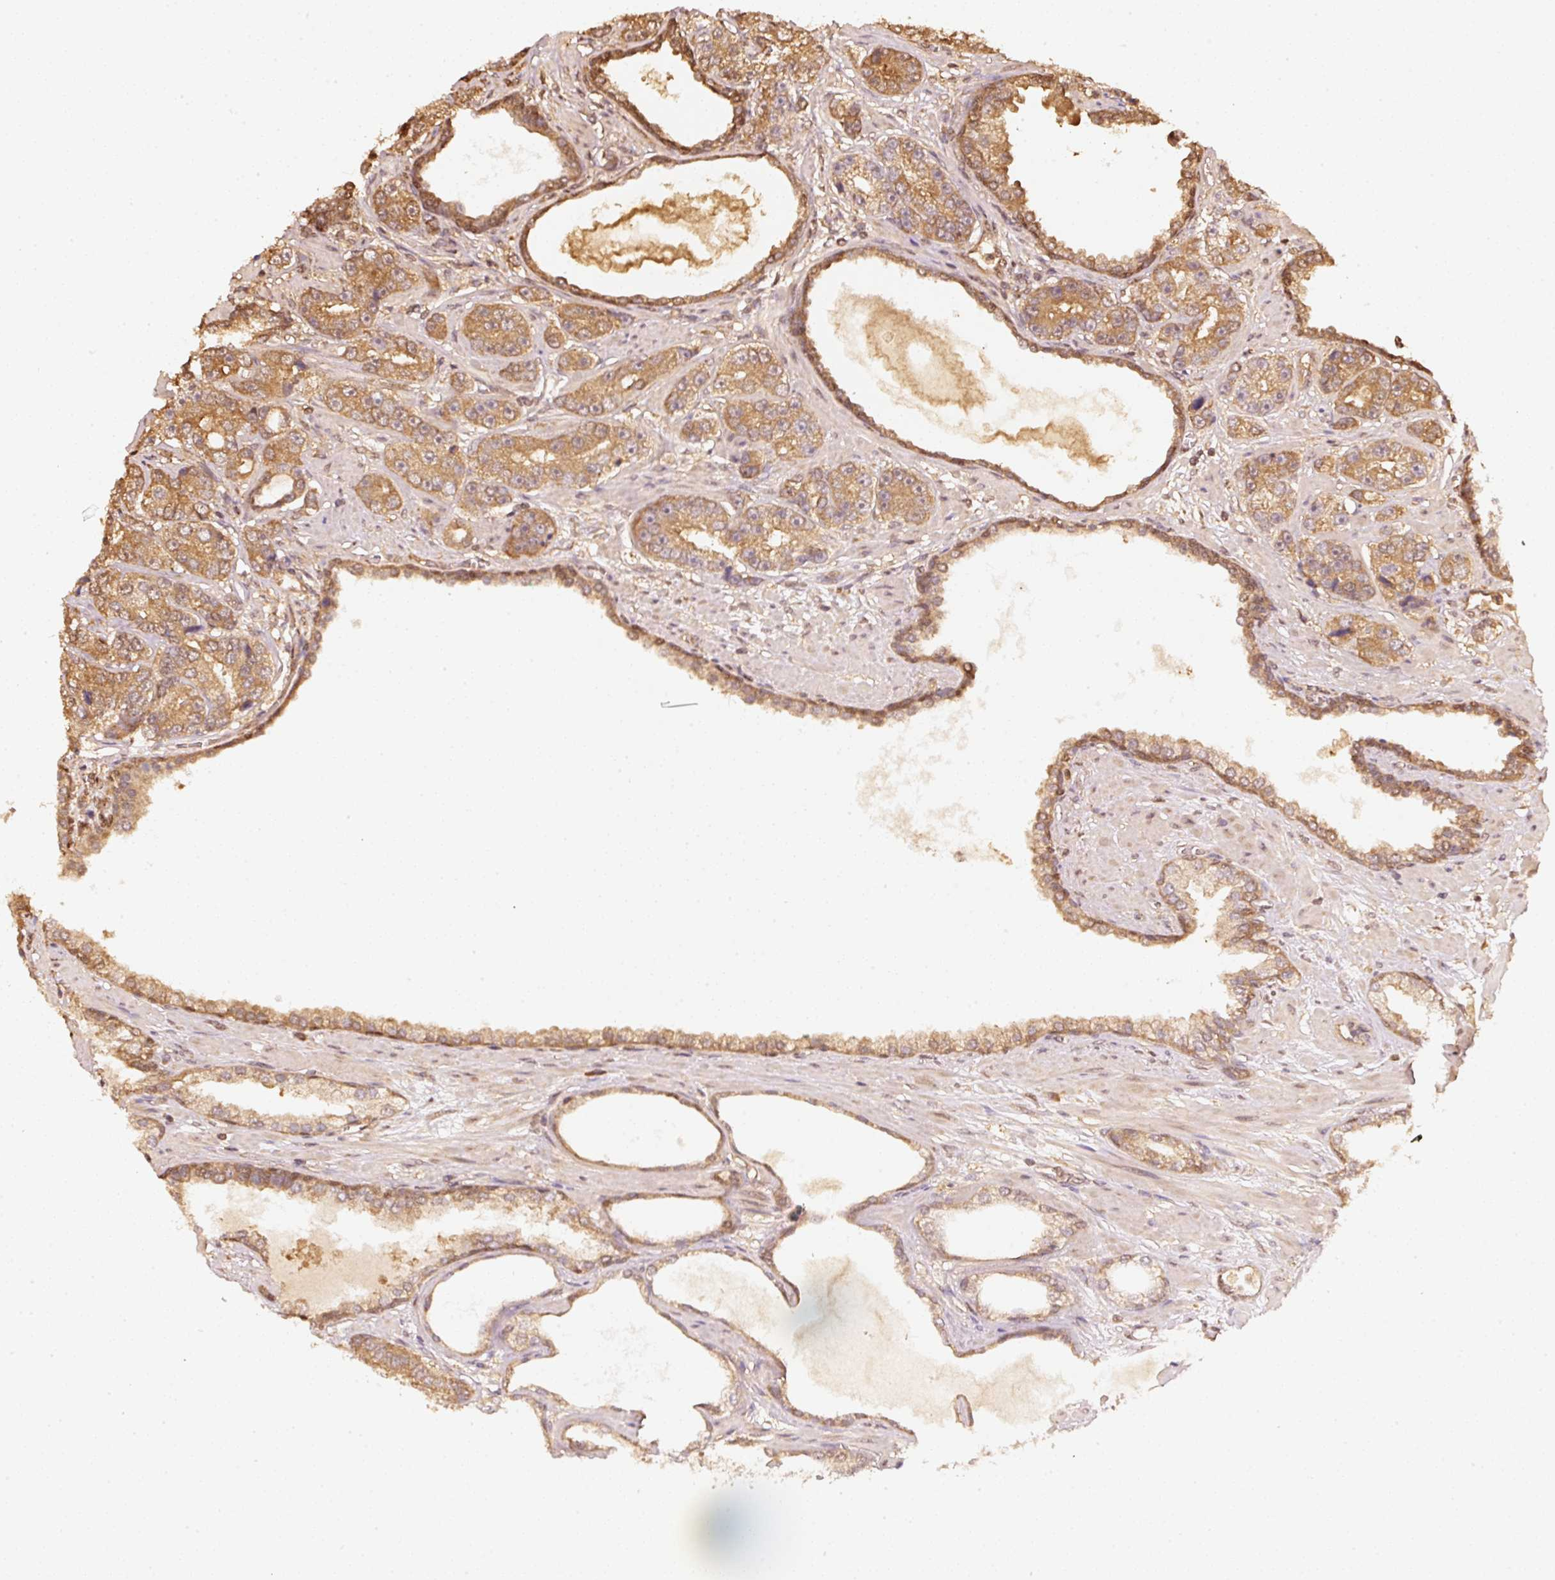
{"staining": {"intensity": "moderate", "quantity": ">75%", "location": "cytoplasmic/membranous"}, "tissue": "prostate cancer", "cell_type": "Tumor cells", "image_type": "cancer", "snomed": [{"axis": "morphology", "description": "Adenocarcinoma, High grade"}, {"axis": "topography", "description": "Prostate"}], "caption": "A brown stain labels moderate cytoplasmic/membranous staining of a protein in prostate high-grade adenocarcinoma tumor cells. The staining was performed using DAB (3,3'-diaminobenzidine) to visualize the protein expression in brown, while the nuclei were stained in blue with hematoxylin (Magnification: 20x).", "gene": "STAU1", "patient": {"sex": "male", "age": 71}}